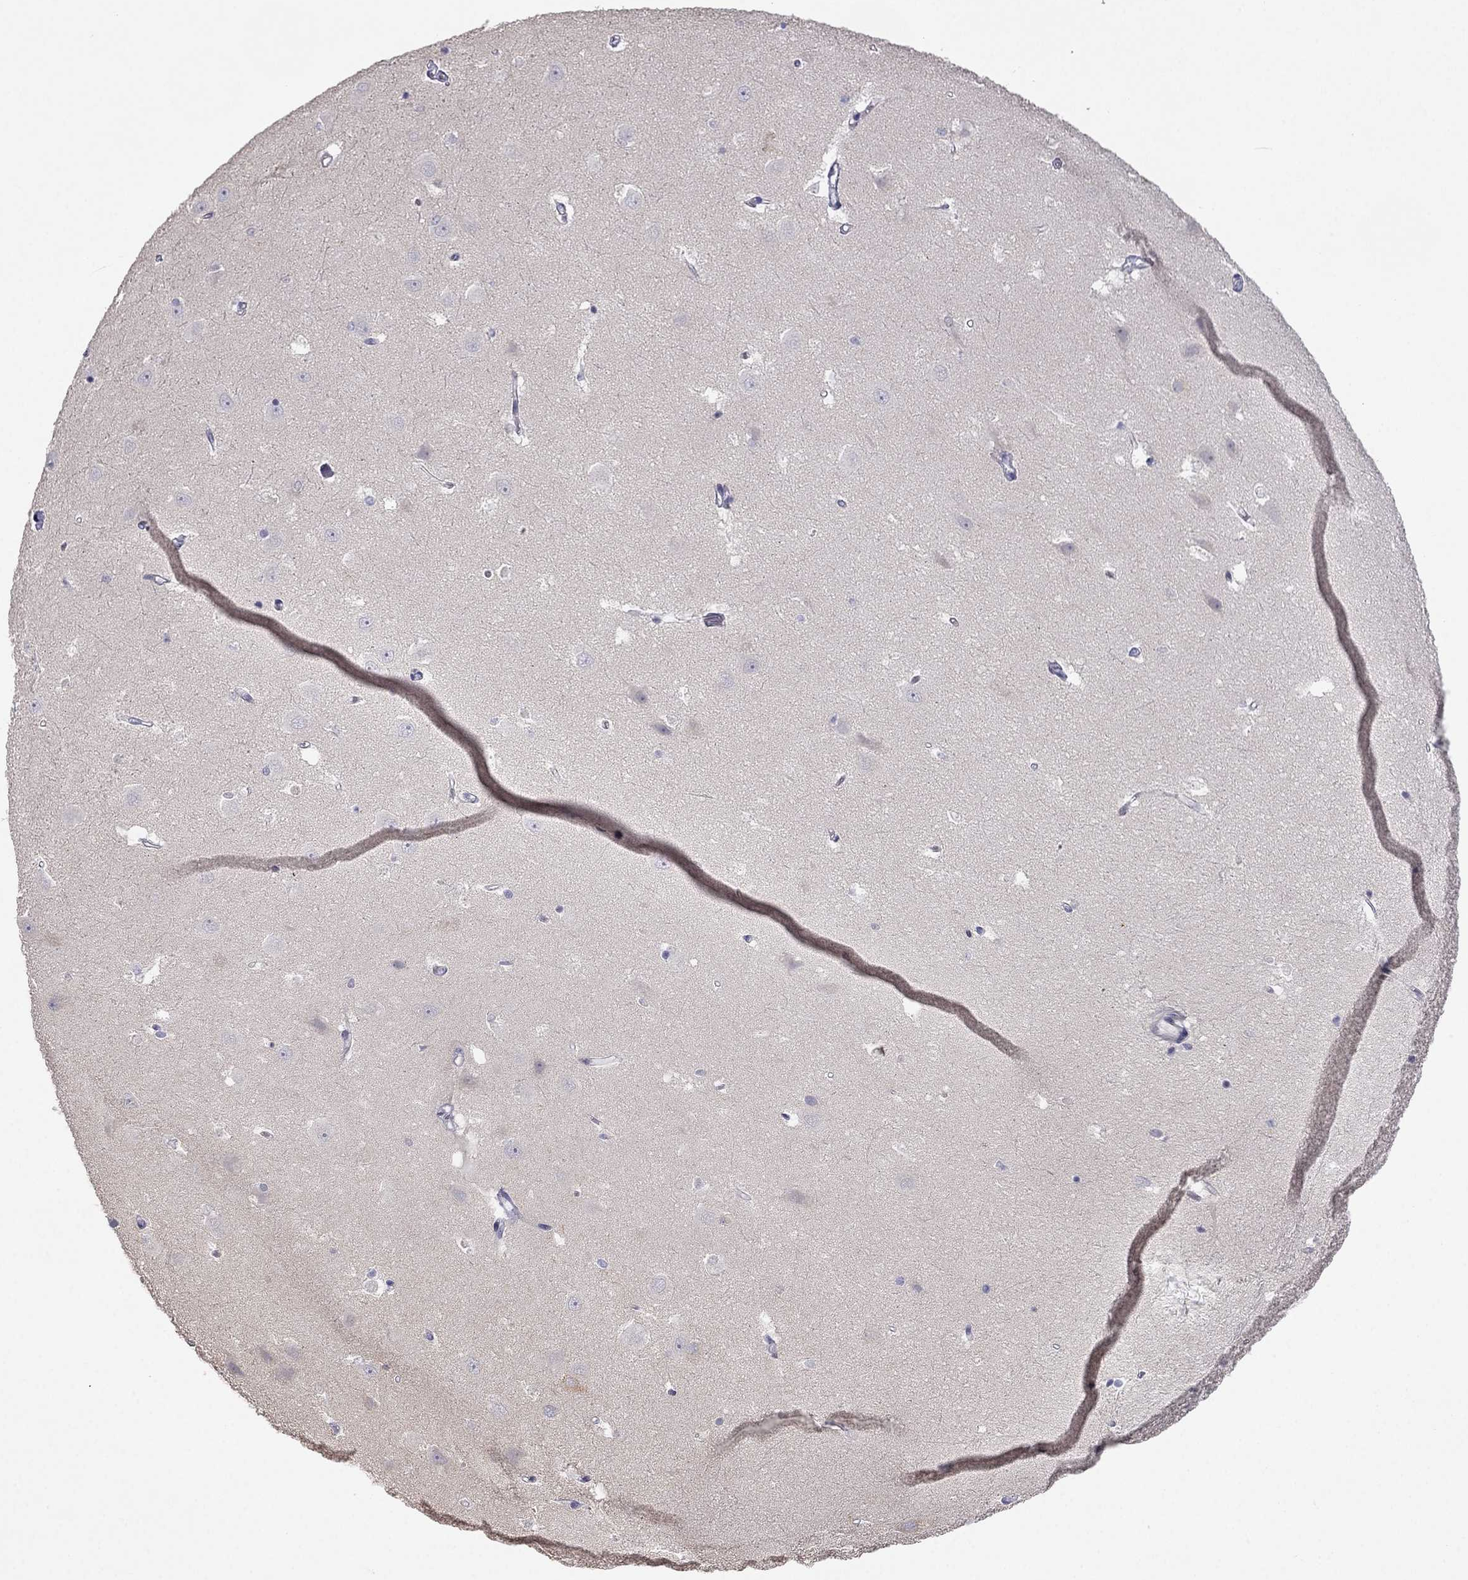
{"staining": {"intensity": "negative", "quantity": "none", "location": "none"}, "tissue": "hippocampus", "cell_type": "Glial cells", "image_type": "normal", "snomed": [{"axis": "morphology", "description": "Normal tissue, NOS"}, {"axis": "topography", "description": "Hippocampus"}], "caption": "Immunohistochemical staining of benign hippocampus demonstrates no significant staining in glial cells.", "gene": "C16orf89", "patient": {"sex": "male", "age": 44}}